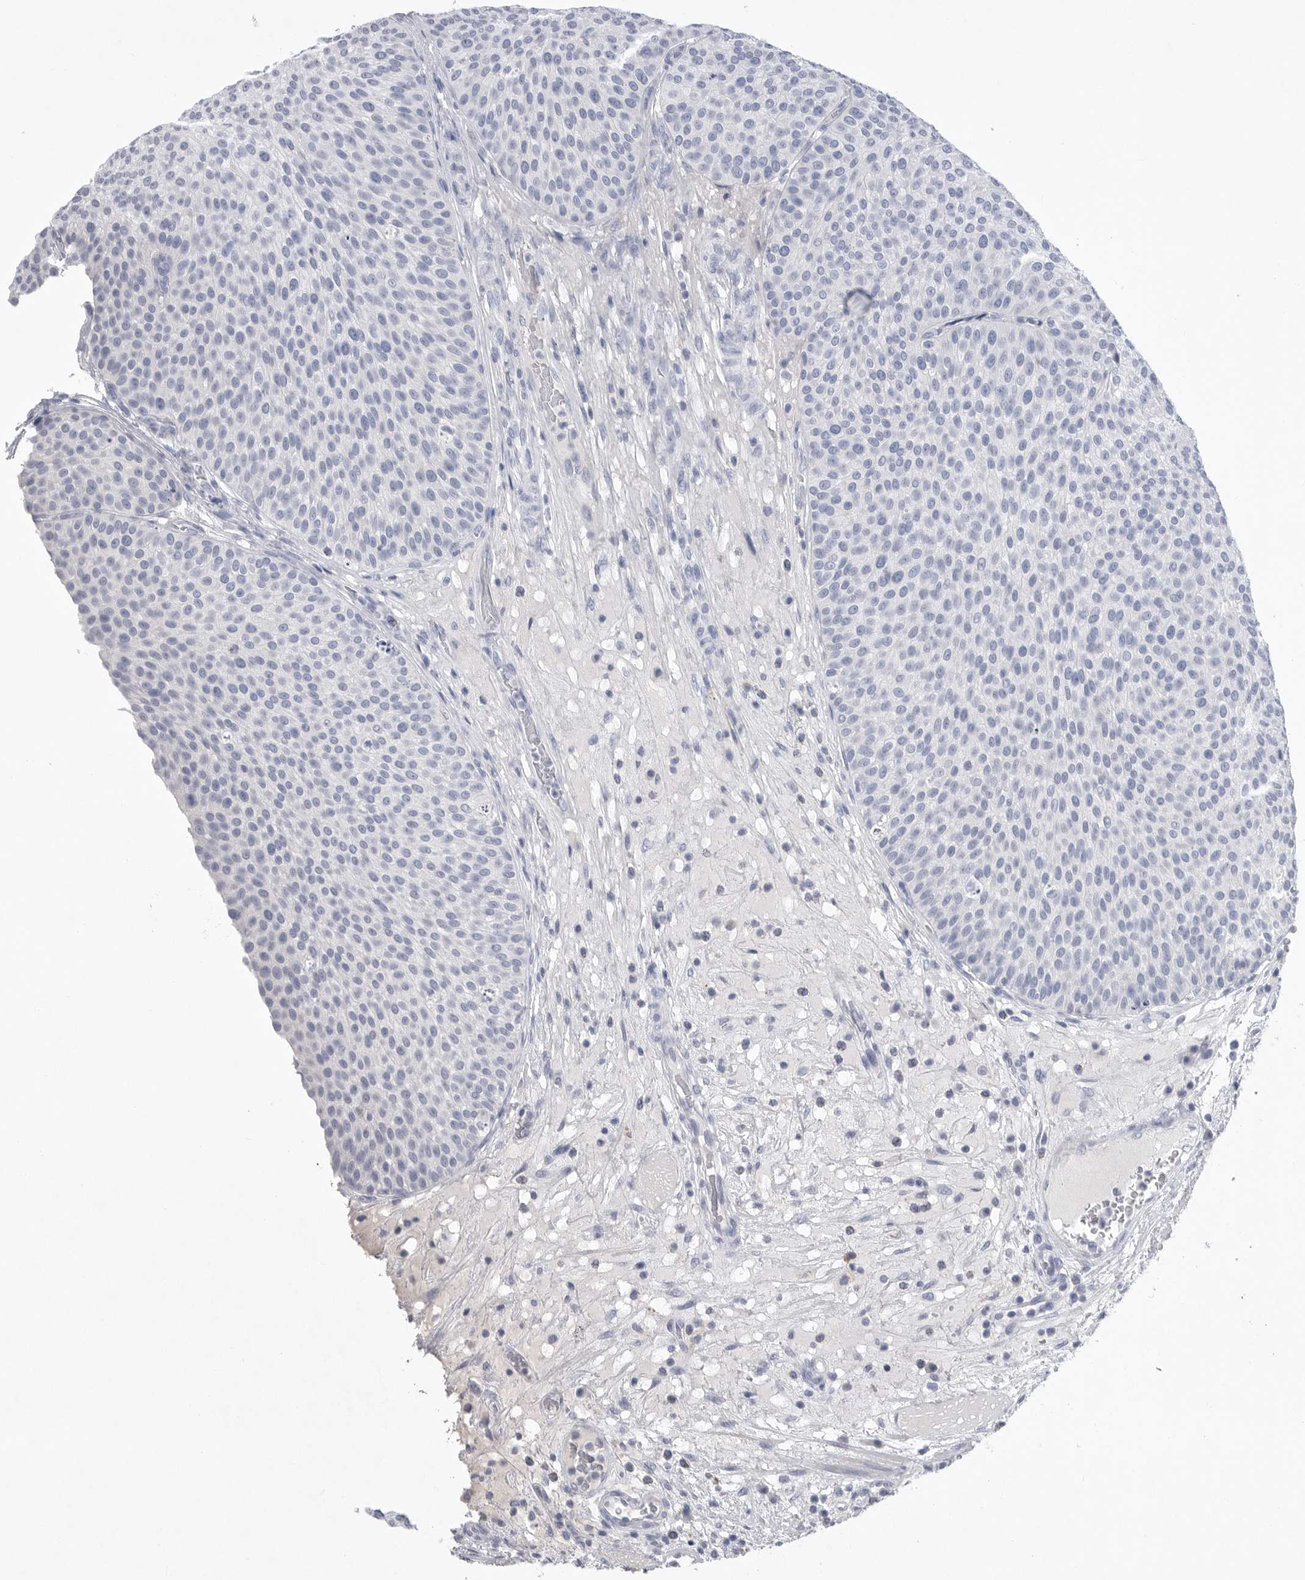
{"staining": {"intensity": "negative", "quantity": "none", "location": "none"}, "tissue": "urothelial cancer", "cell_type": "Tumor cells", "image_type": "cancer", "snomed": [{"axis": "morphology", "description": "Normal tissue, NOS"}, {"axis": "morphology", "description": "Urothelial carcinoma, Low grade"}, {"axis": "topography", "description": "Smooth muscle"}, {"axis": "topography", "description": "Urinary bladder"}], "caption": "Low-grade urothelial carcinoma stained for a protein using IHC demonstrates no expression tumor cells.", "gene": "CAMK2B", "patient": {"sex": "male", "age": 60}}